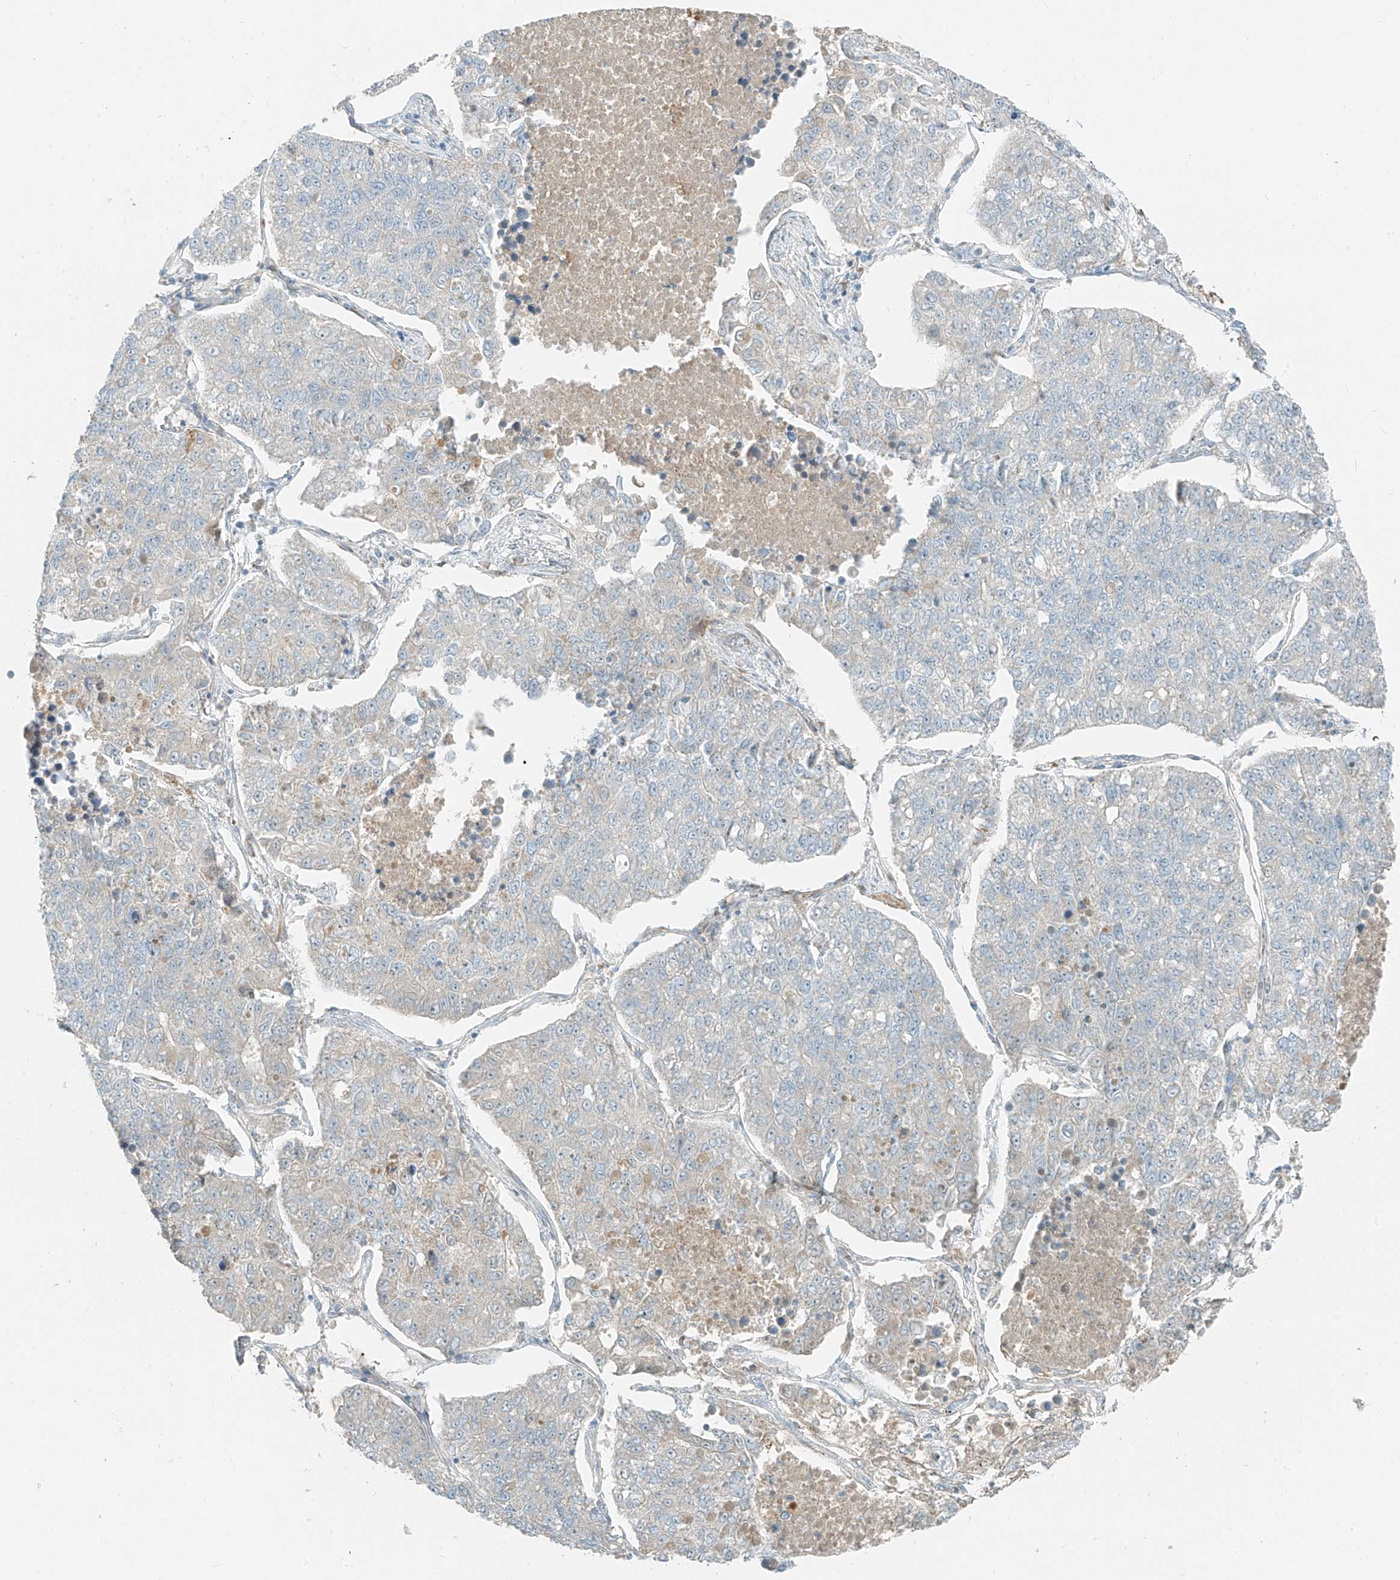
{"staining": {"intensity": "negative", "quantity": "none", "location": "none"}, "tissue": "lung cancer", "cell_type": "Tumor cells", "image_type": "cancer", "snomed": [{"axis": "morphology", "description": "Adenocarcinoma, NOS"}, {"axis": "topography", "description": "Lung"}], "caption": "Tumor cells are negative for brown protein staining in lung cancer (adenocarcinoma).", "gene": "FSTL1", "patient": {"sex": "male", "age": 49}}